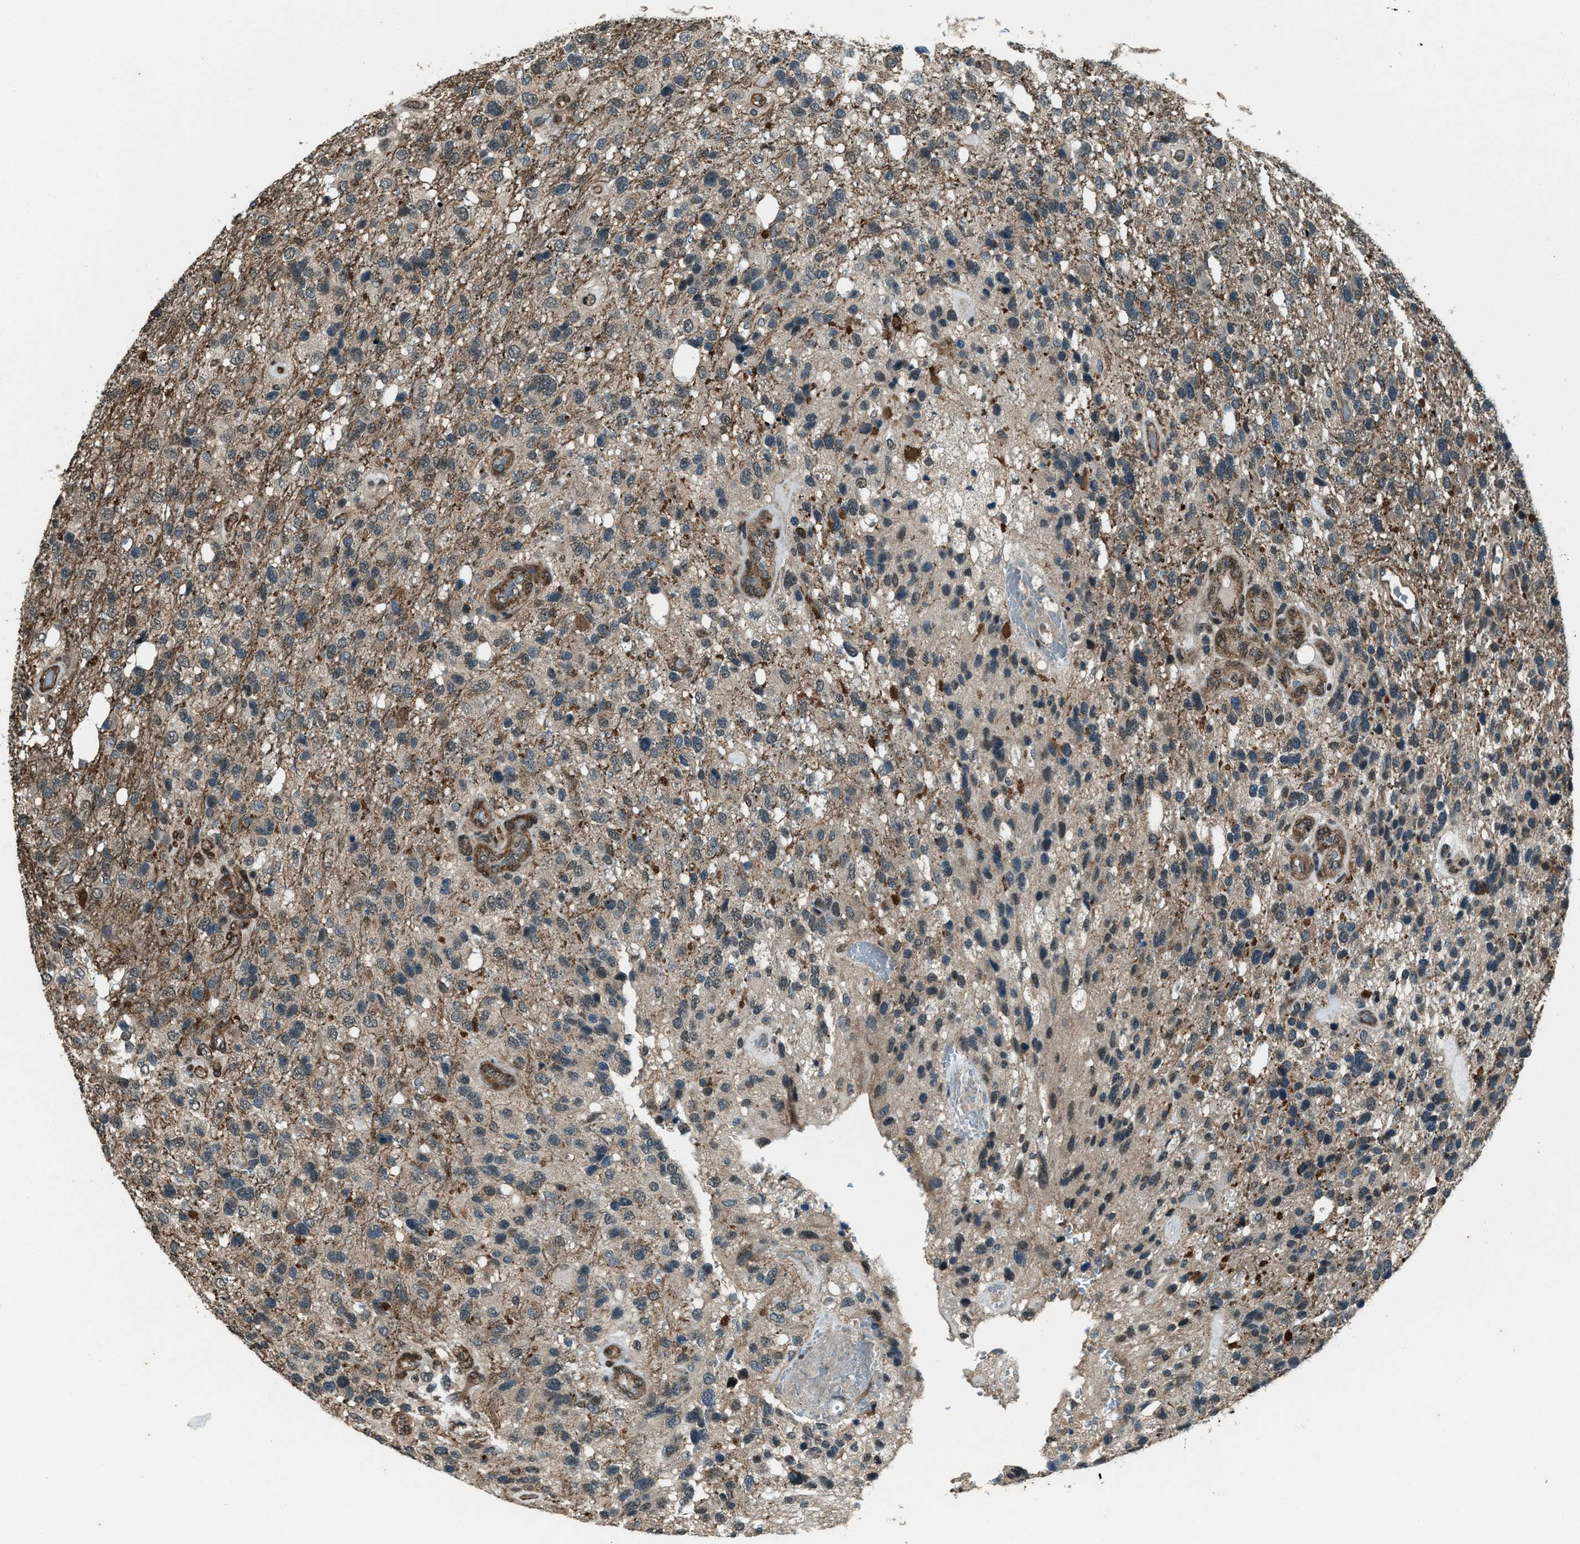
{"staining": {"intensity": "weak", "quantity": "25%-75%", "location": "cytoplasmic/membranous"}, "tissue": "glioma", "cell_type": "Tumor cells", "image_type": "cancer", "snomed": [{"axis": "morphology", "description": "Glioma, malignant, High grade"}, {"axis": "topography", "description": "Brain"}], "caption": "Malignant glioma (high-grade) was stained to show a protein in brown. There is low levels of weak cytoplasmic/membranous staining in about 25%-75% of tumor cells.", "gene": "SVIL", "patient": {"sex": "female", "age": 58}}